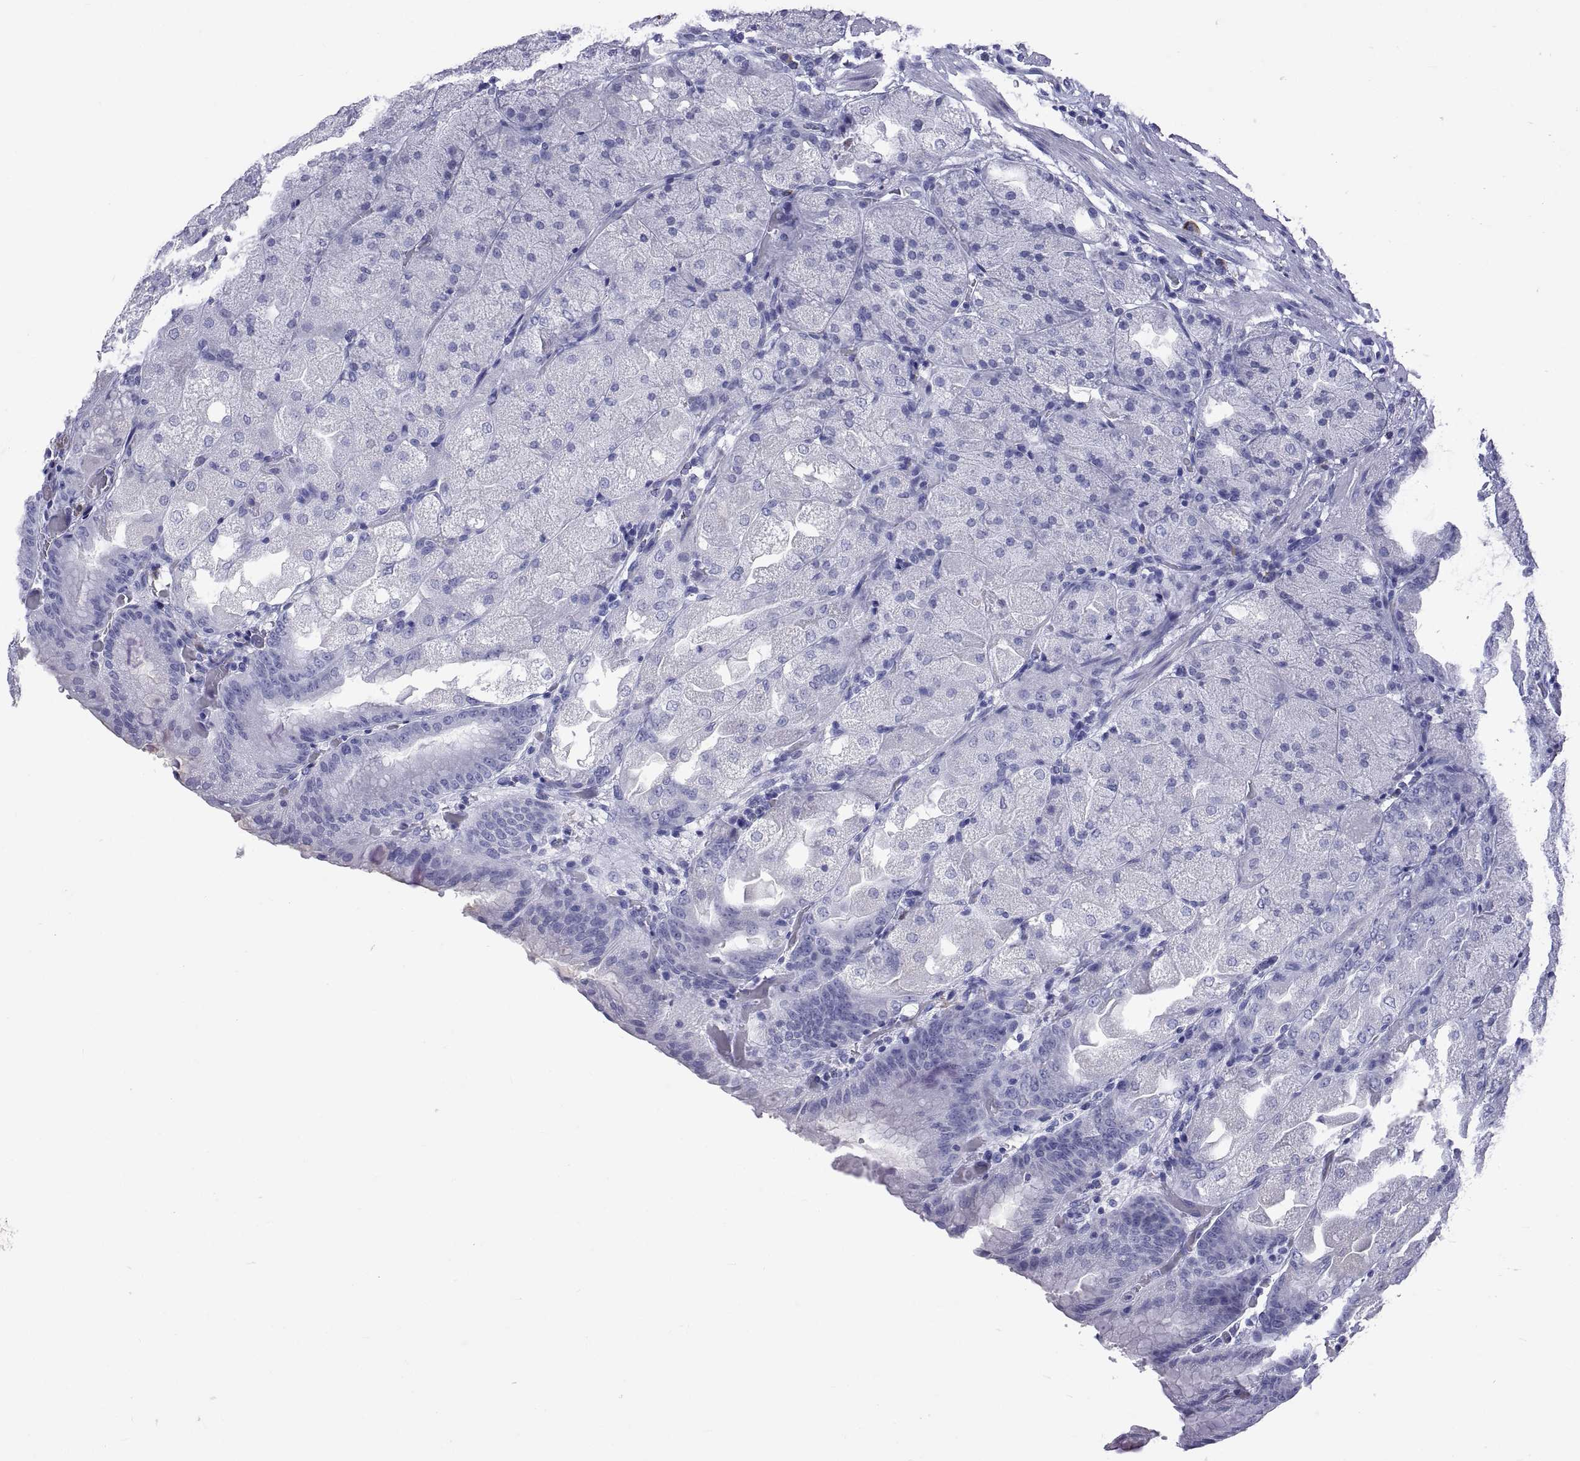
{"staining": {"intensity": "negative", "quantity": "none", "location": "none"}, "tissue": "stomach", "cell_type": "Glandular cells", "image_type": "normal", "snomed": [{"axis": "morphology", "description": "Normal tissue, NOS"}, {"axis": "topography", "description": "Stomach, upper"}, {"axis": "topography", "description": "Stomach"}, {"axis": "topography", "description": "Stomach, lower"}], "caption": "Immunohistochemical staining of normal stomach demonstrates no significant staining in glandular cells. Brightfield microscopy of IHC stained with DAB (3,3'-diaminobenzidine) (brown) and hematoxylin (blue), captured at high magnification.", "gene": "CT47A10", "patient": {"sex": "male", "age": 62}}